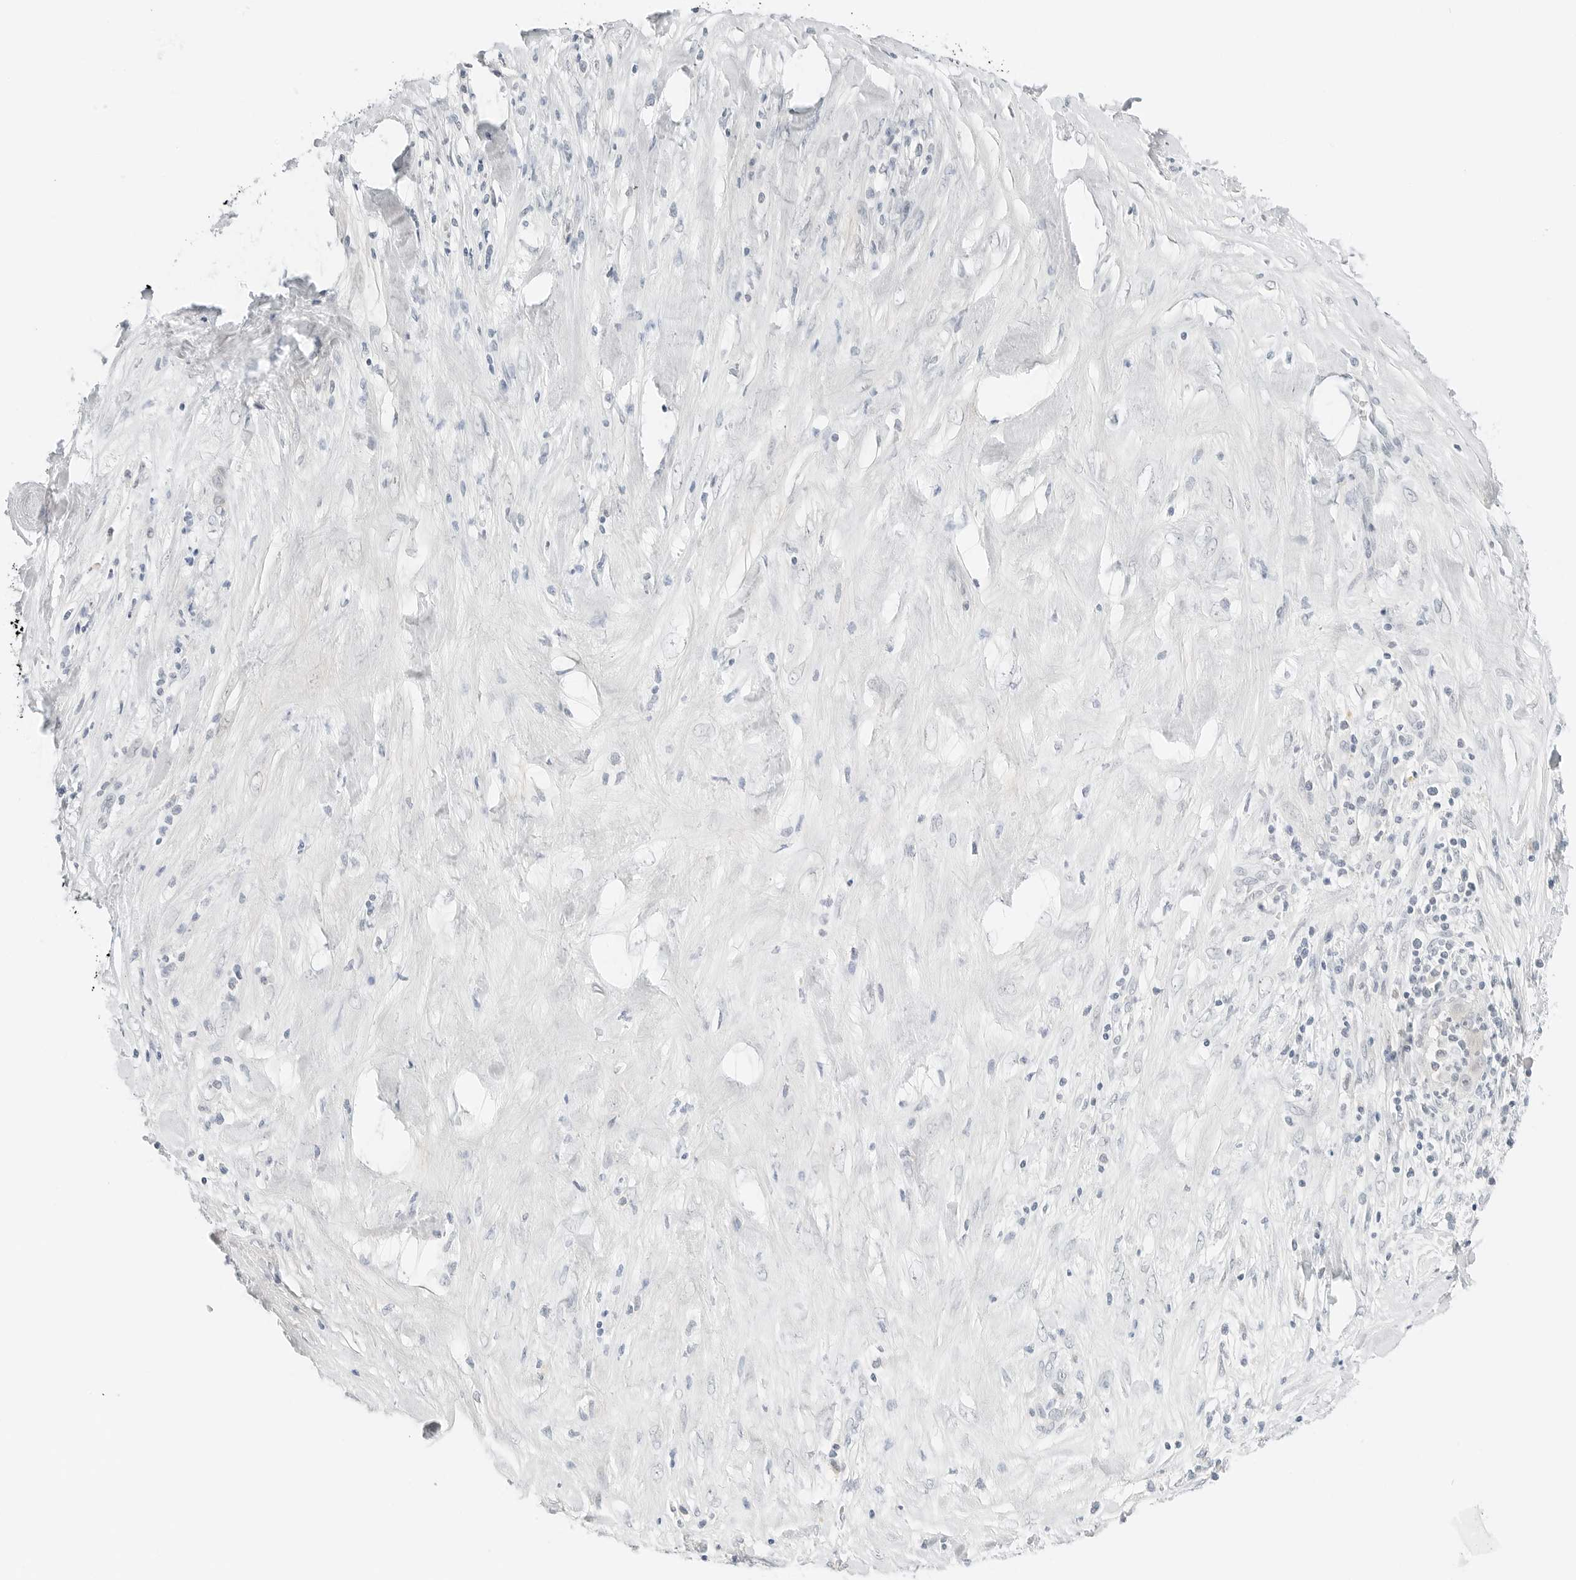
{"staining": {"intensity": "negative", "quantity": "none", "location": "none"}, "tissue": "liver cancer", "cell_type": "Tumor cells", "image_type": "cancer", "snomed": [{"axis": "morphology", "description": "Cholangiocarcinoma"}, {"axis": "topography", "description": "Liver"}], "caption": "Liver cancer (cholangiocarcinoma) was stained to show a protein in brown. There is no significant staining in tumor cells.", "gene": "CCSAP", "patient": {"sex": "female", "age": 52}}